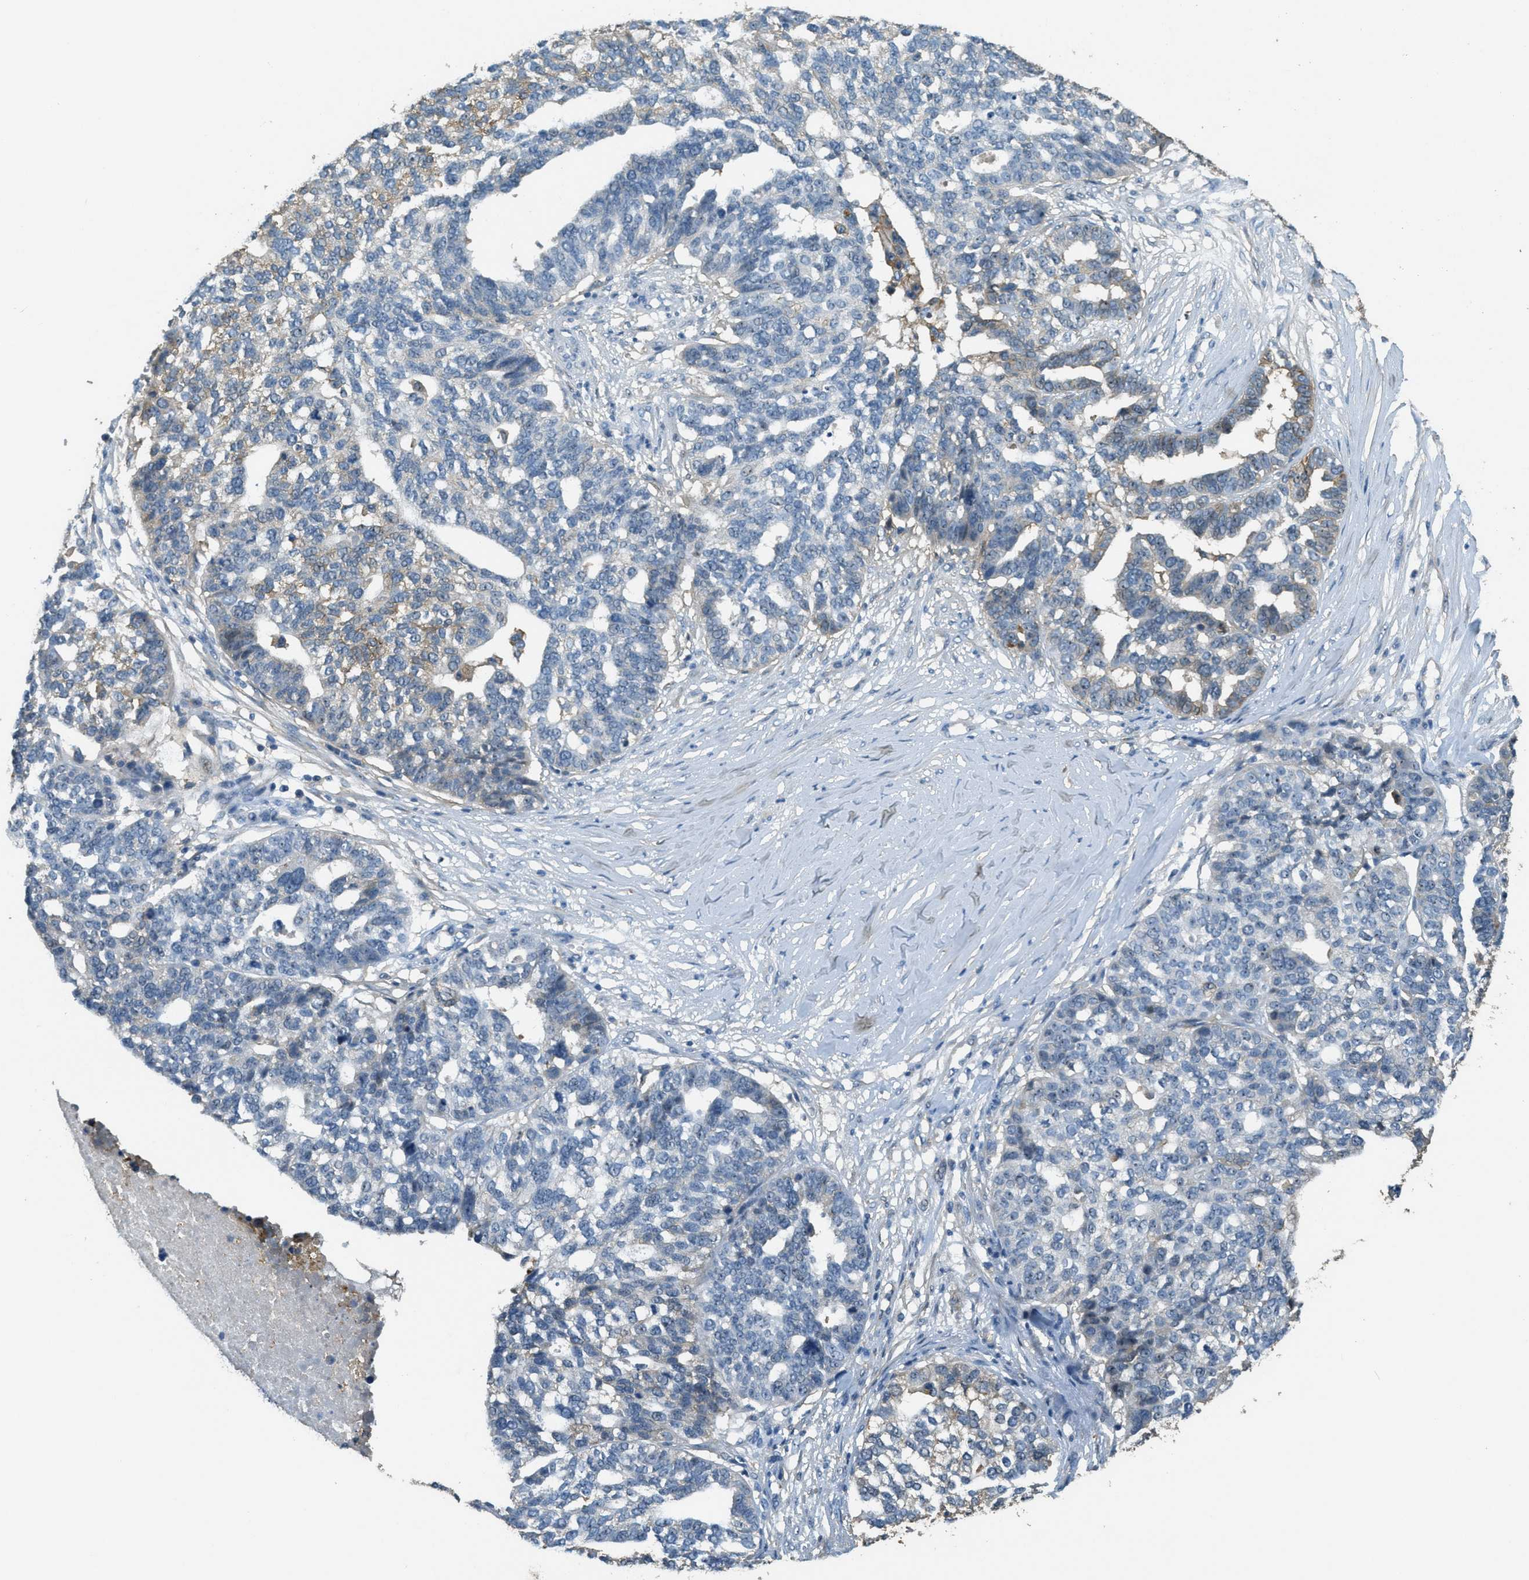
{"staining": {"intensity": "moderate", "quantity": "<25%", "location": "cytoplasmic/membranous"}, "tissue": "ovarian cancer", "cell_type": "Tumor cells", "image_type": "cancer", "snomed": [{"axis": "morphology", "description": "Cystadenocarcinoma, serous, NOS"}, {"axis": "topography", "description": "Ovary"}], "caption": "Immunohistochemical staining of ovarian cancer exhibits low levels of moderate cytoplasmic/membranous expression in about <25% of tumor cells.", "gene": "OSMR", "patient": {"sex": "female", "age": 59}}